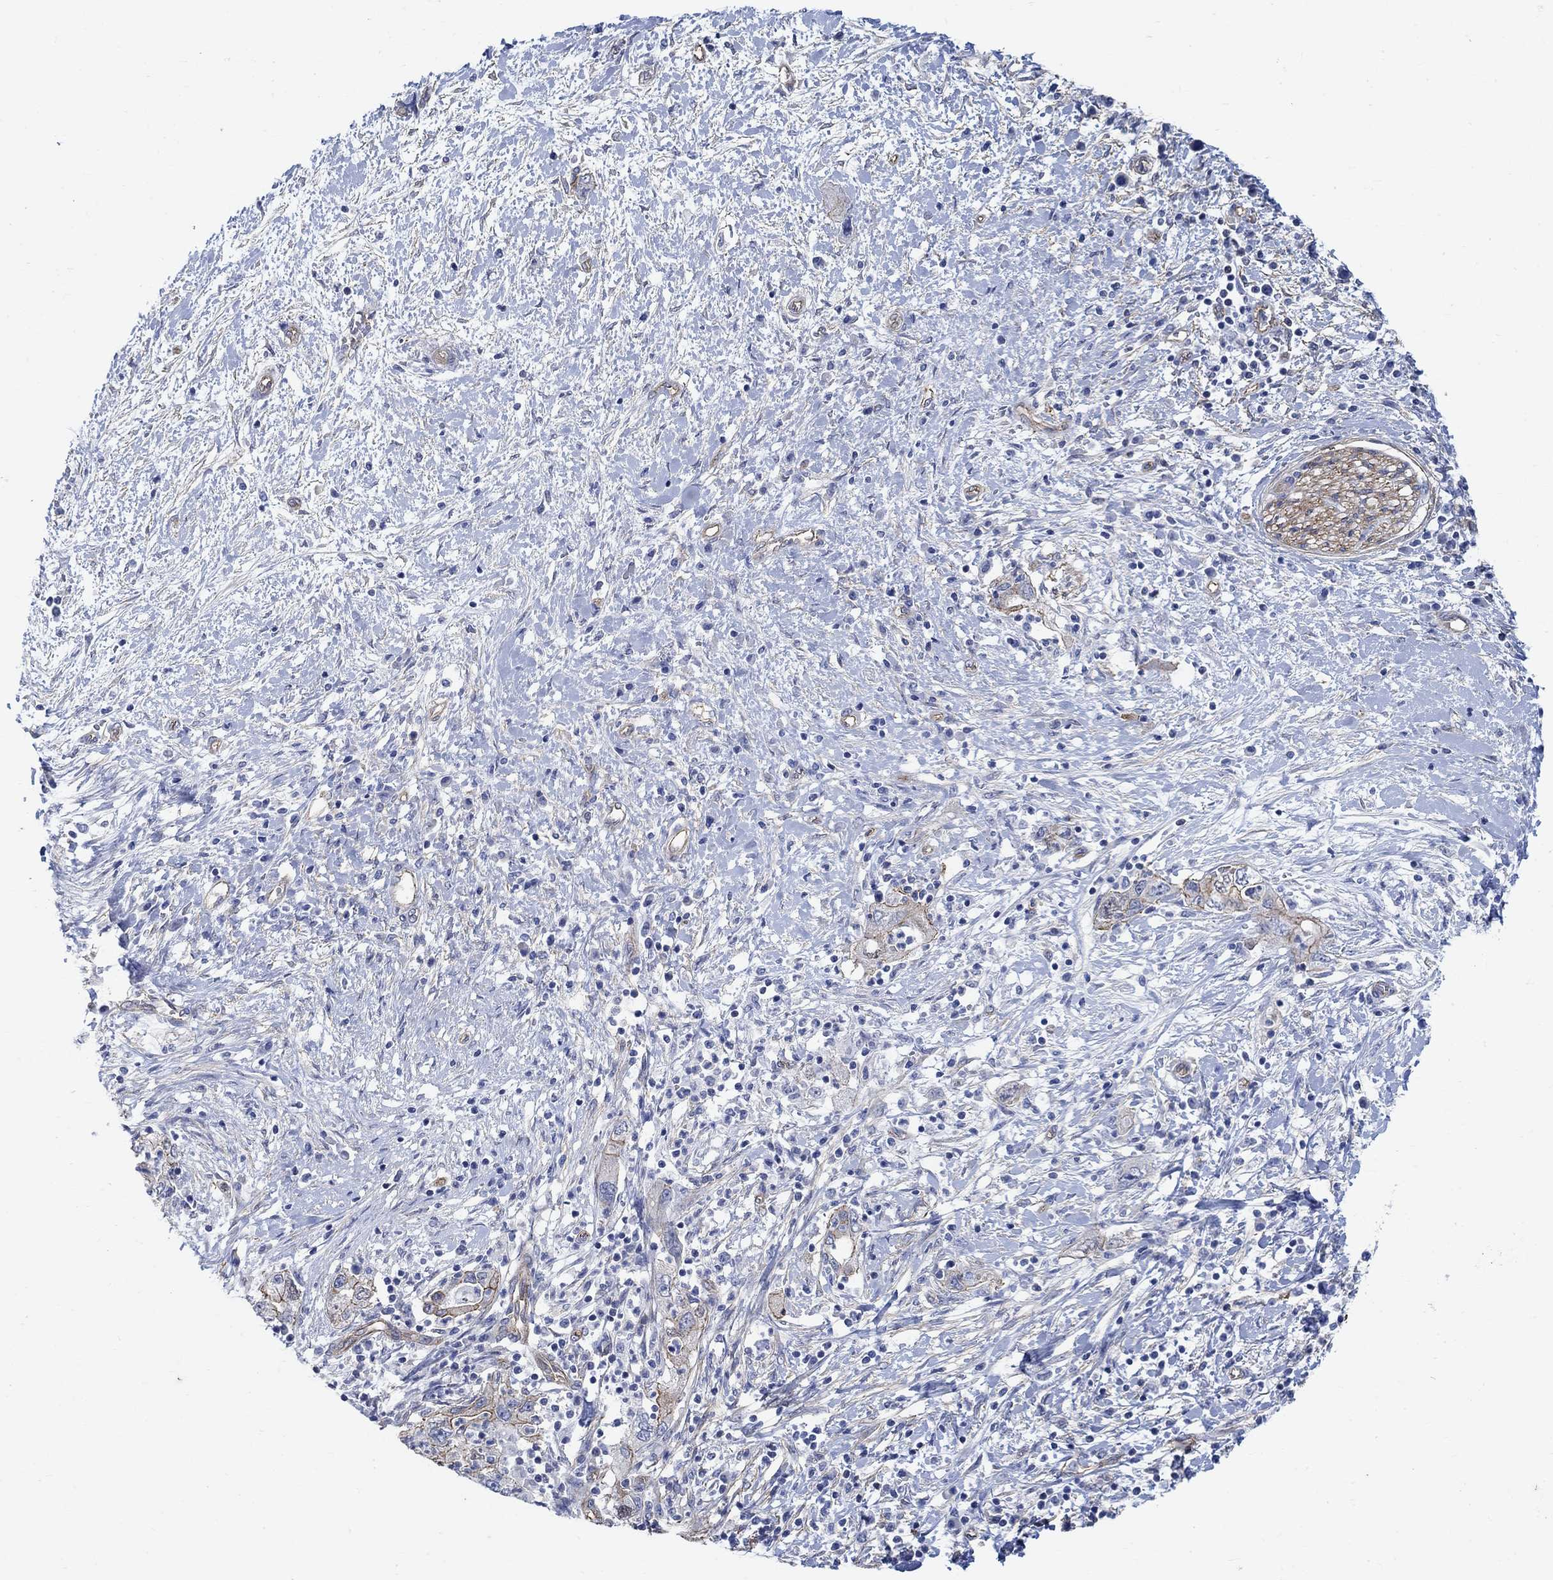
{"staining": {"intensity": "strong", "quantity": "<25%", "location": "cytoplasmic/membranous"}, "tissue": "pancreatic cancer", "cell_type": "Tumor cells", "image_type": "cancer", "snomed": [{"axis": "morphology", "description": "Adenocarcinoma, NOS"}, {"axis": "topography", "description": "Pancreas"}], "caption": "Adenocarcinoma (pancreatic) tissue reveals strong cytoplasmic/membranous staining in about <25% of tumor cells, visualized by immunohistochemistry. (brown staining indicates protein expression, while blue staining denotes nuclei).", "gene": "TMEM198", "patient": {"sex": "female", "age": 73}}